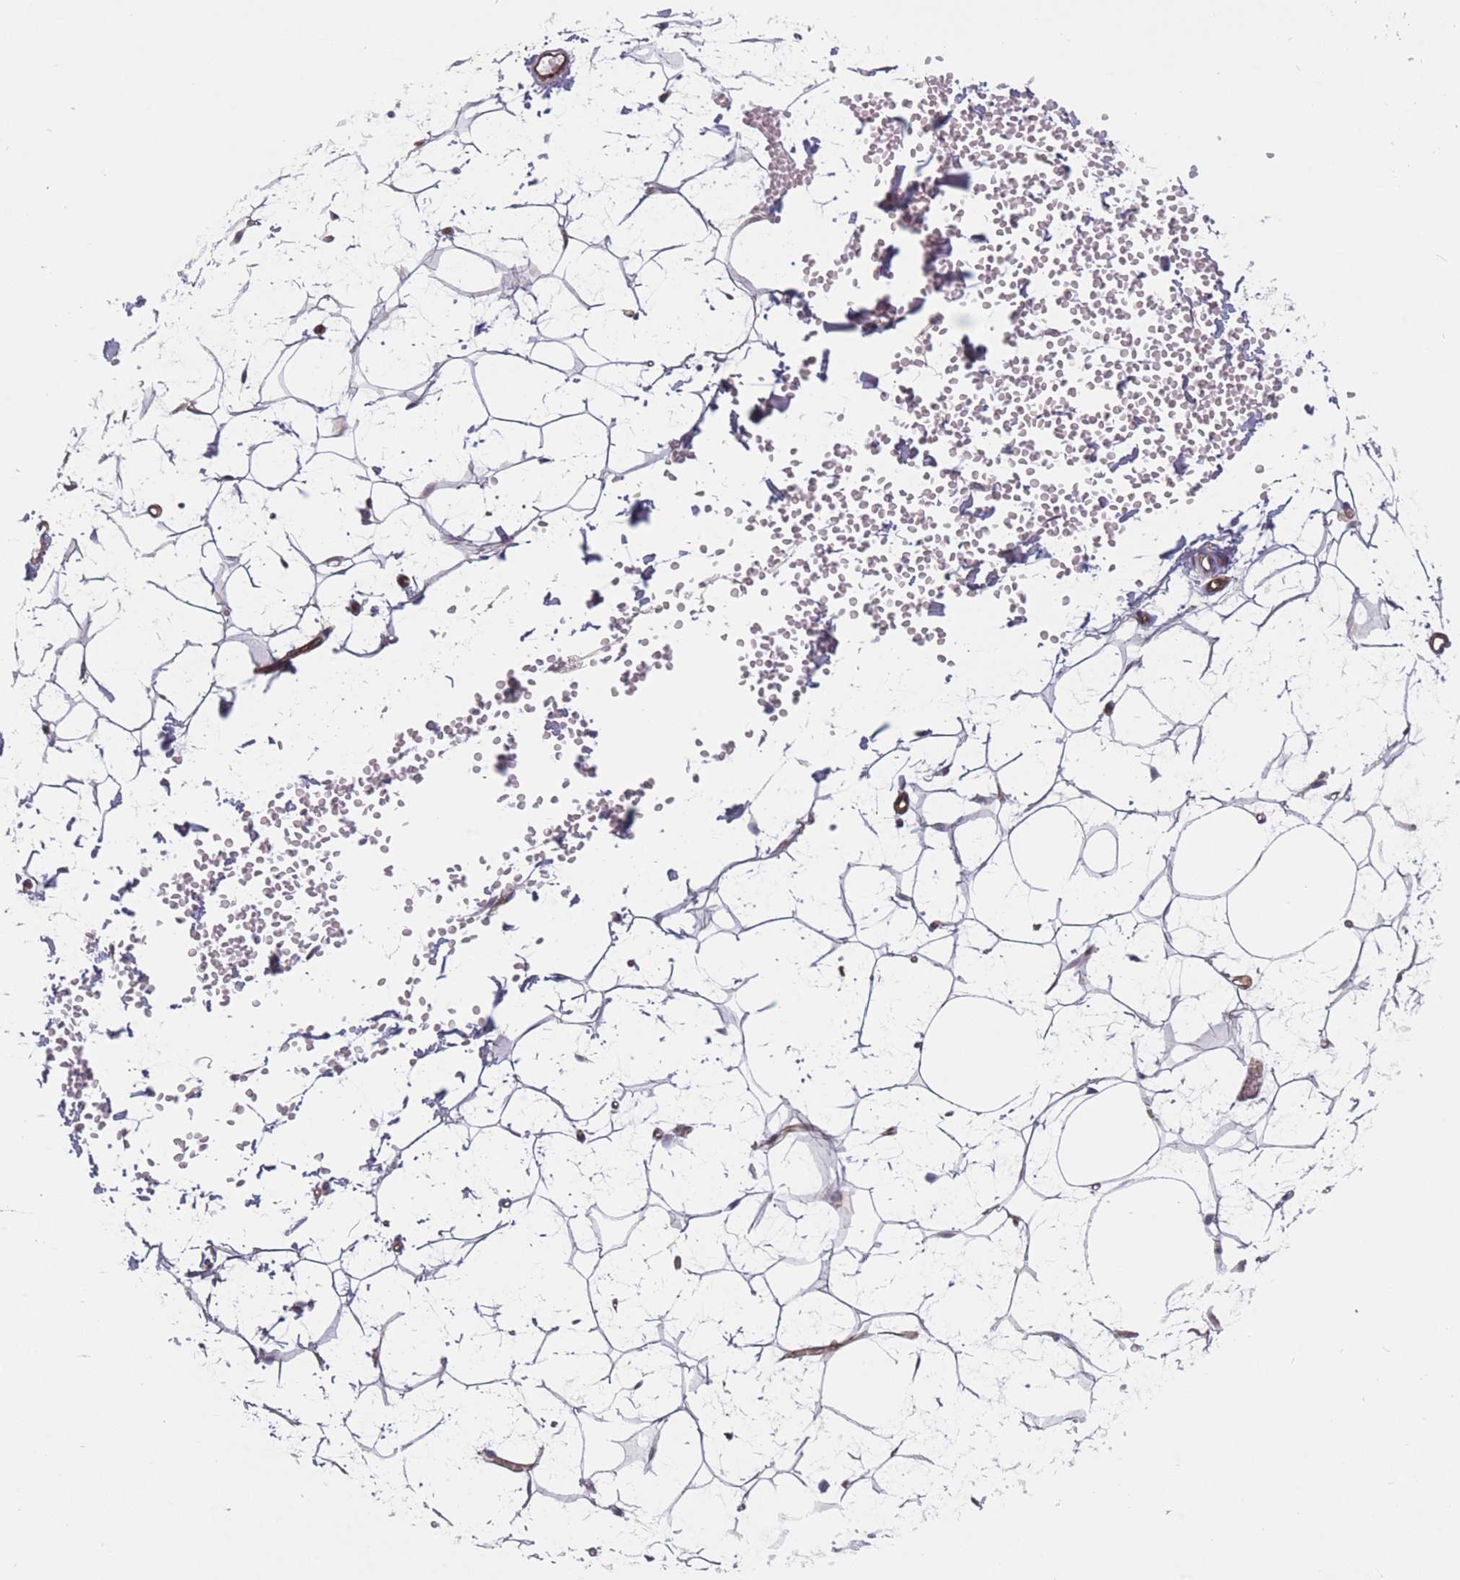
{"staining": {"intensity": "negative", "quantity": "none", "location": "none"}, "tissue": "adipose tissue", "cell_type": "Adipocytes", "image_type": "normal", "snomed": [{"axis": "morphology", "description": "Normal tissue, NOS"}, {"axis": "topography", "description": "Breast"}], "caption": "The micrograph reveals no significant expression in adipocytes of adipose tissue. The staining was performed using DAB to visualize the protein expression in brown, while the nuclei were stained in blue with hematoxylin (Magnification: 20x).", "gene": "BCL9L", "patient": {"sex": "female", "age": 23}}